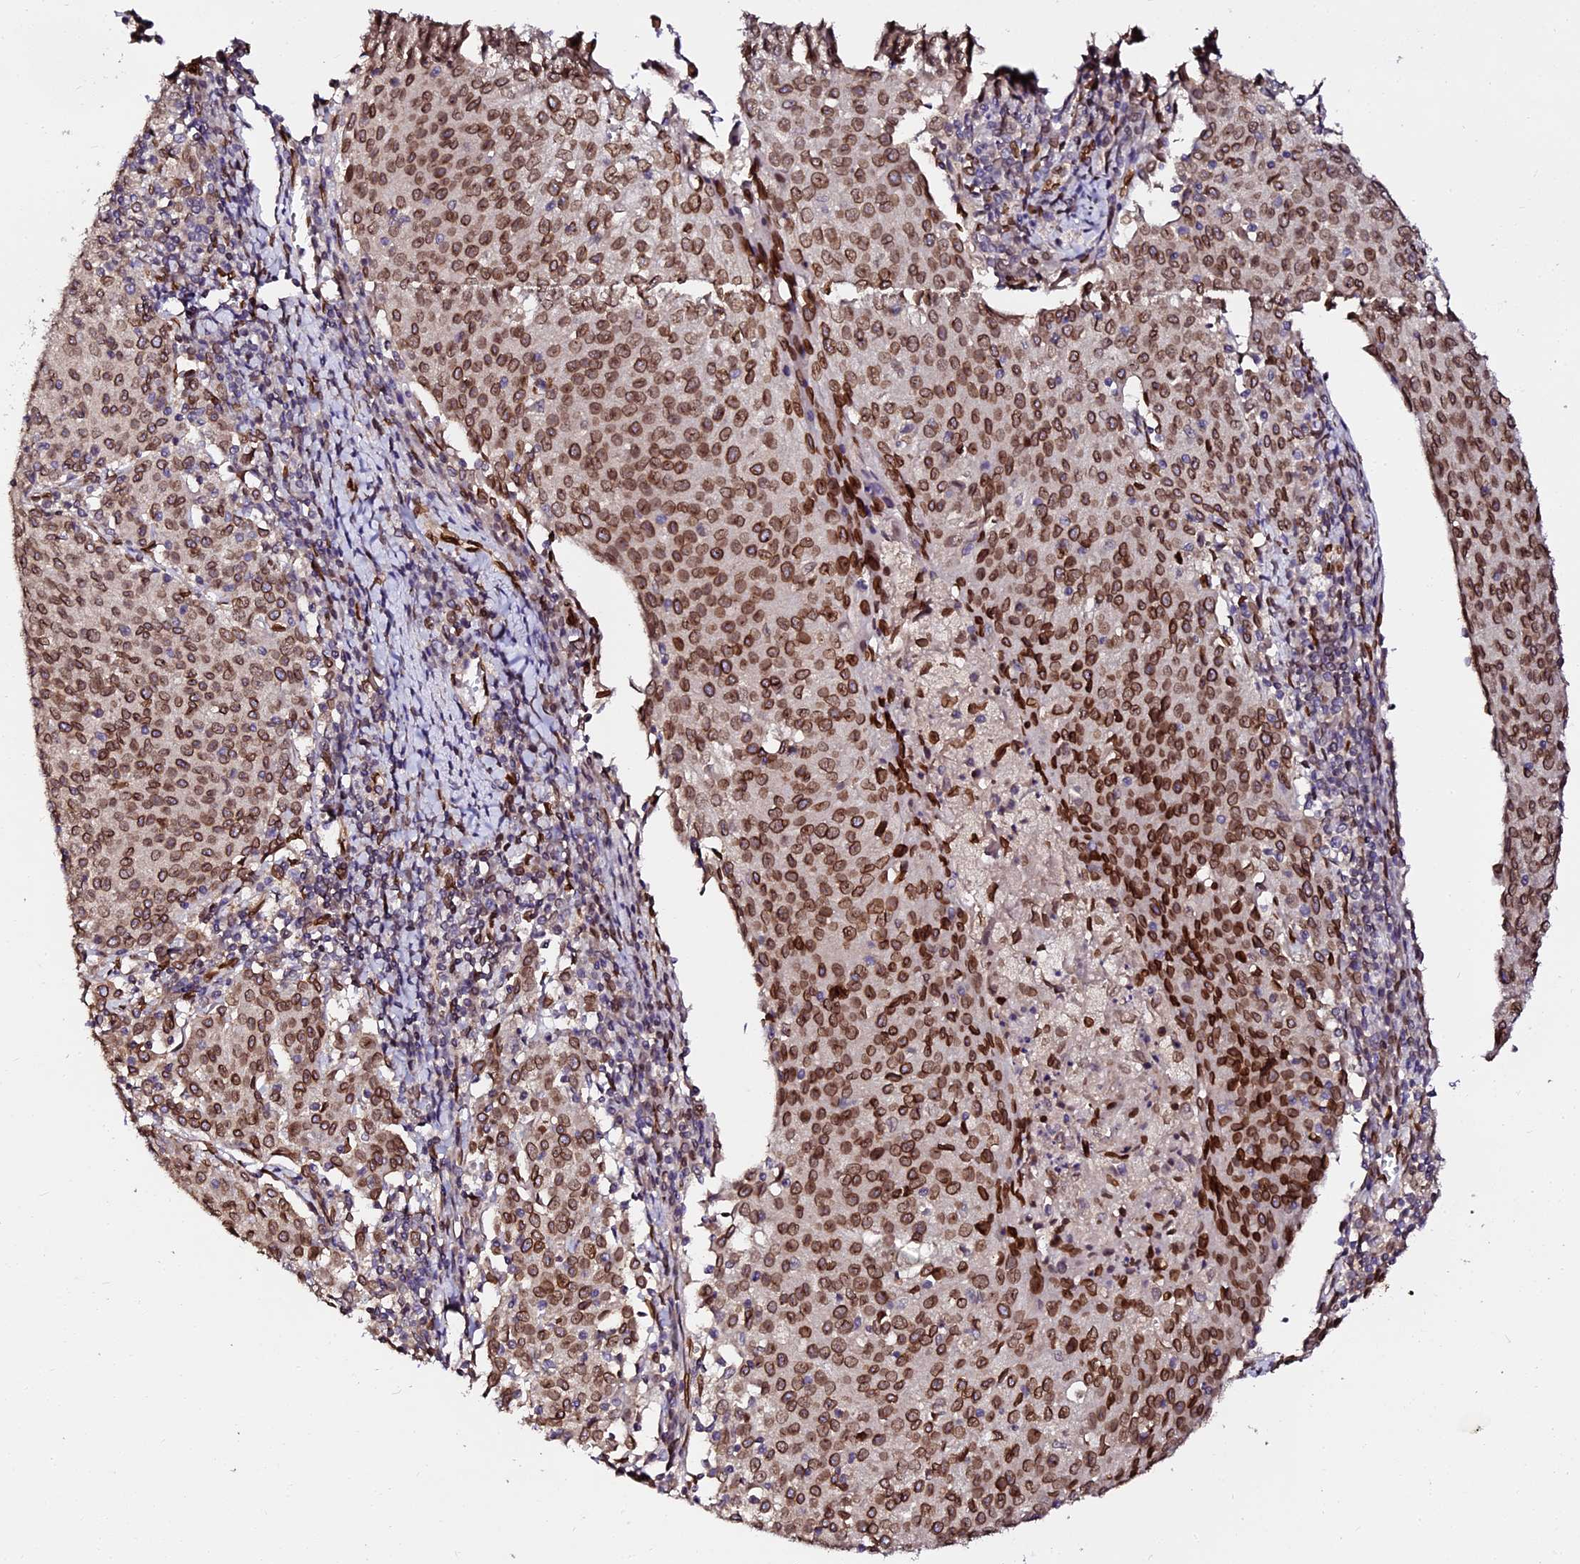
{"staining": {"intensity": "strong", "quantity": ">75%", "location": "cytoplasmic/membranous,nuclear"}, "tissue": "cervical cancer", "cell_type": "Tumor cells", "image_type": "cancer", "snomed": [{"axis": "morphology", "description": "Squamous cell carcinoma, NOS"}, {"axis": "topography", "description": "Cervix"}], "caption": "Protein analysis of cervical squamous cell carcinoma tissue exhibits strong cytoplasmic/membranous and nuclear expression in approximately >75% of tumor cells.", "gene": "ANAPC5", "patient": {"sex": "female", "age": 46}}